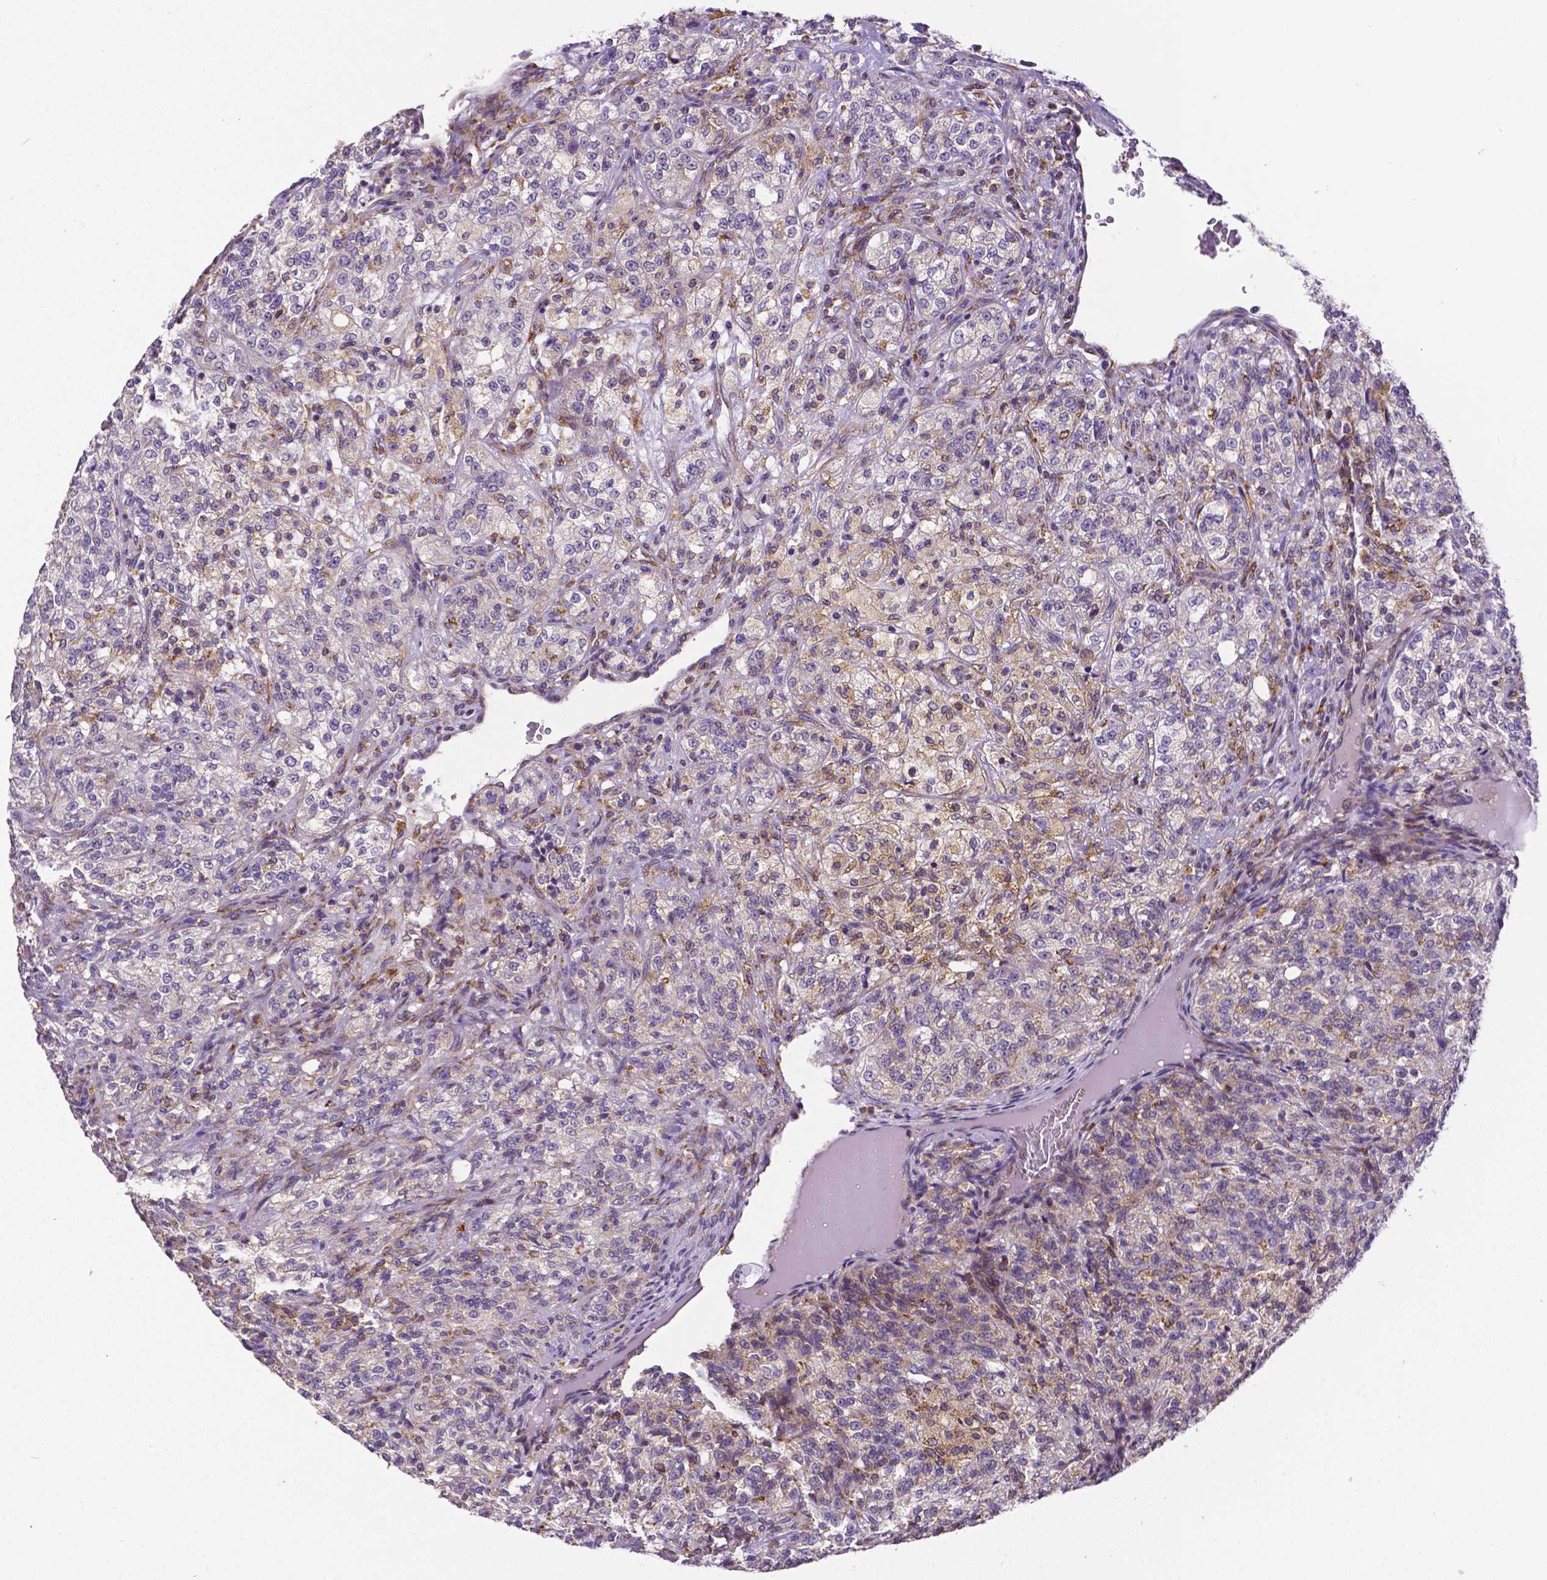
{"staining": {"intensity": "moderate", "quantity": "<25%", "location": "cytoplasmic/membranous"}, "tissue": "renal cancer", "cell_type": "Tumor cells", "image_type": "cancer", "snomed": [{"axis": "morphology", "description": "Adenocarcinoma, NOS"}, {"axis": "topography", "description": "Kidney"}], "caption": "Immunohistochemical staining of human adenocarcinoma (renal) reveals low levels of moderate cytoplasmic/membranous staining in approximately <25% of tumor cells.", "gene": "MTDH", "patient": {"sex": "female", "age": 63}}